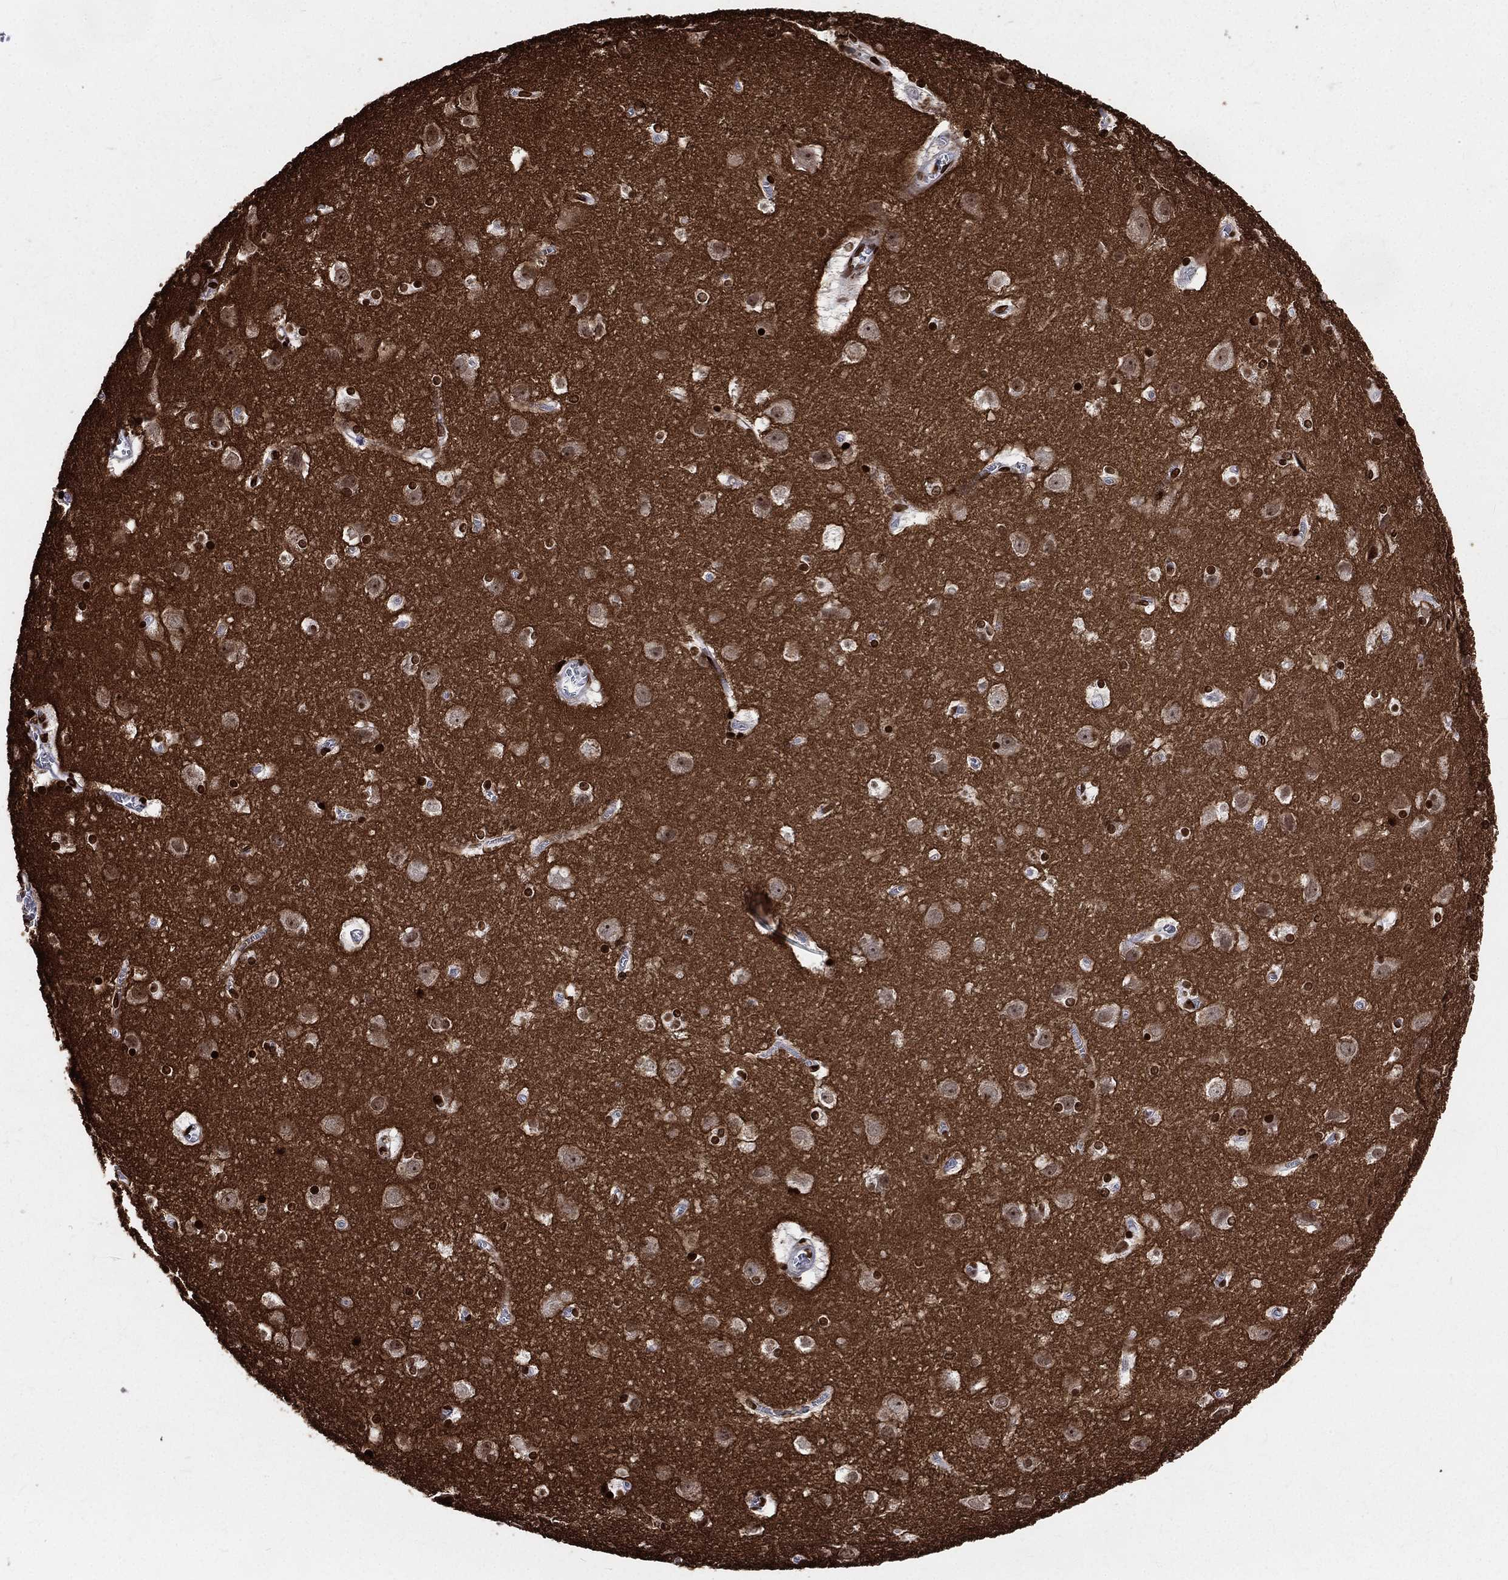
{"staining": {"intensity": "negative", "quantity": "none", "location": "none"}, "tissue": "cerebral cortex", "cell_type": "Endothelial cells", "image_type": "normal", "snomed": [{"axis": "morphology", "description": "Normal tissue, NOS"}, {"axis": "topography", "description": "Cerebral cortex"}], "caption": "IHC micrograph of normal cerebral cortex: human cerebral cortex stained with DAB (3,3'-diaminobenzidine) shows no significant protein positivity in endothelial cells.", "gene": "BASP1", "patient": {"sex": "male", "age": 59}}